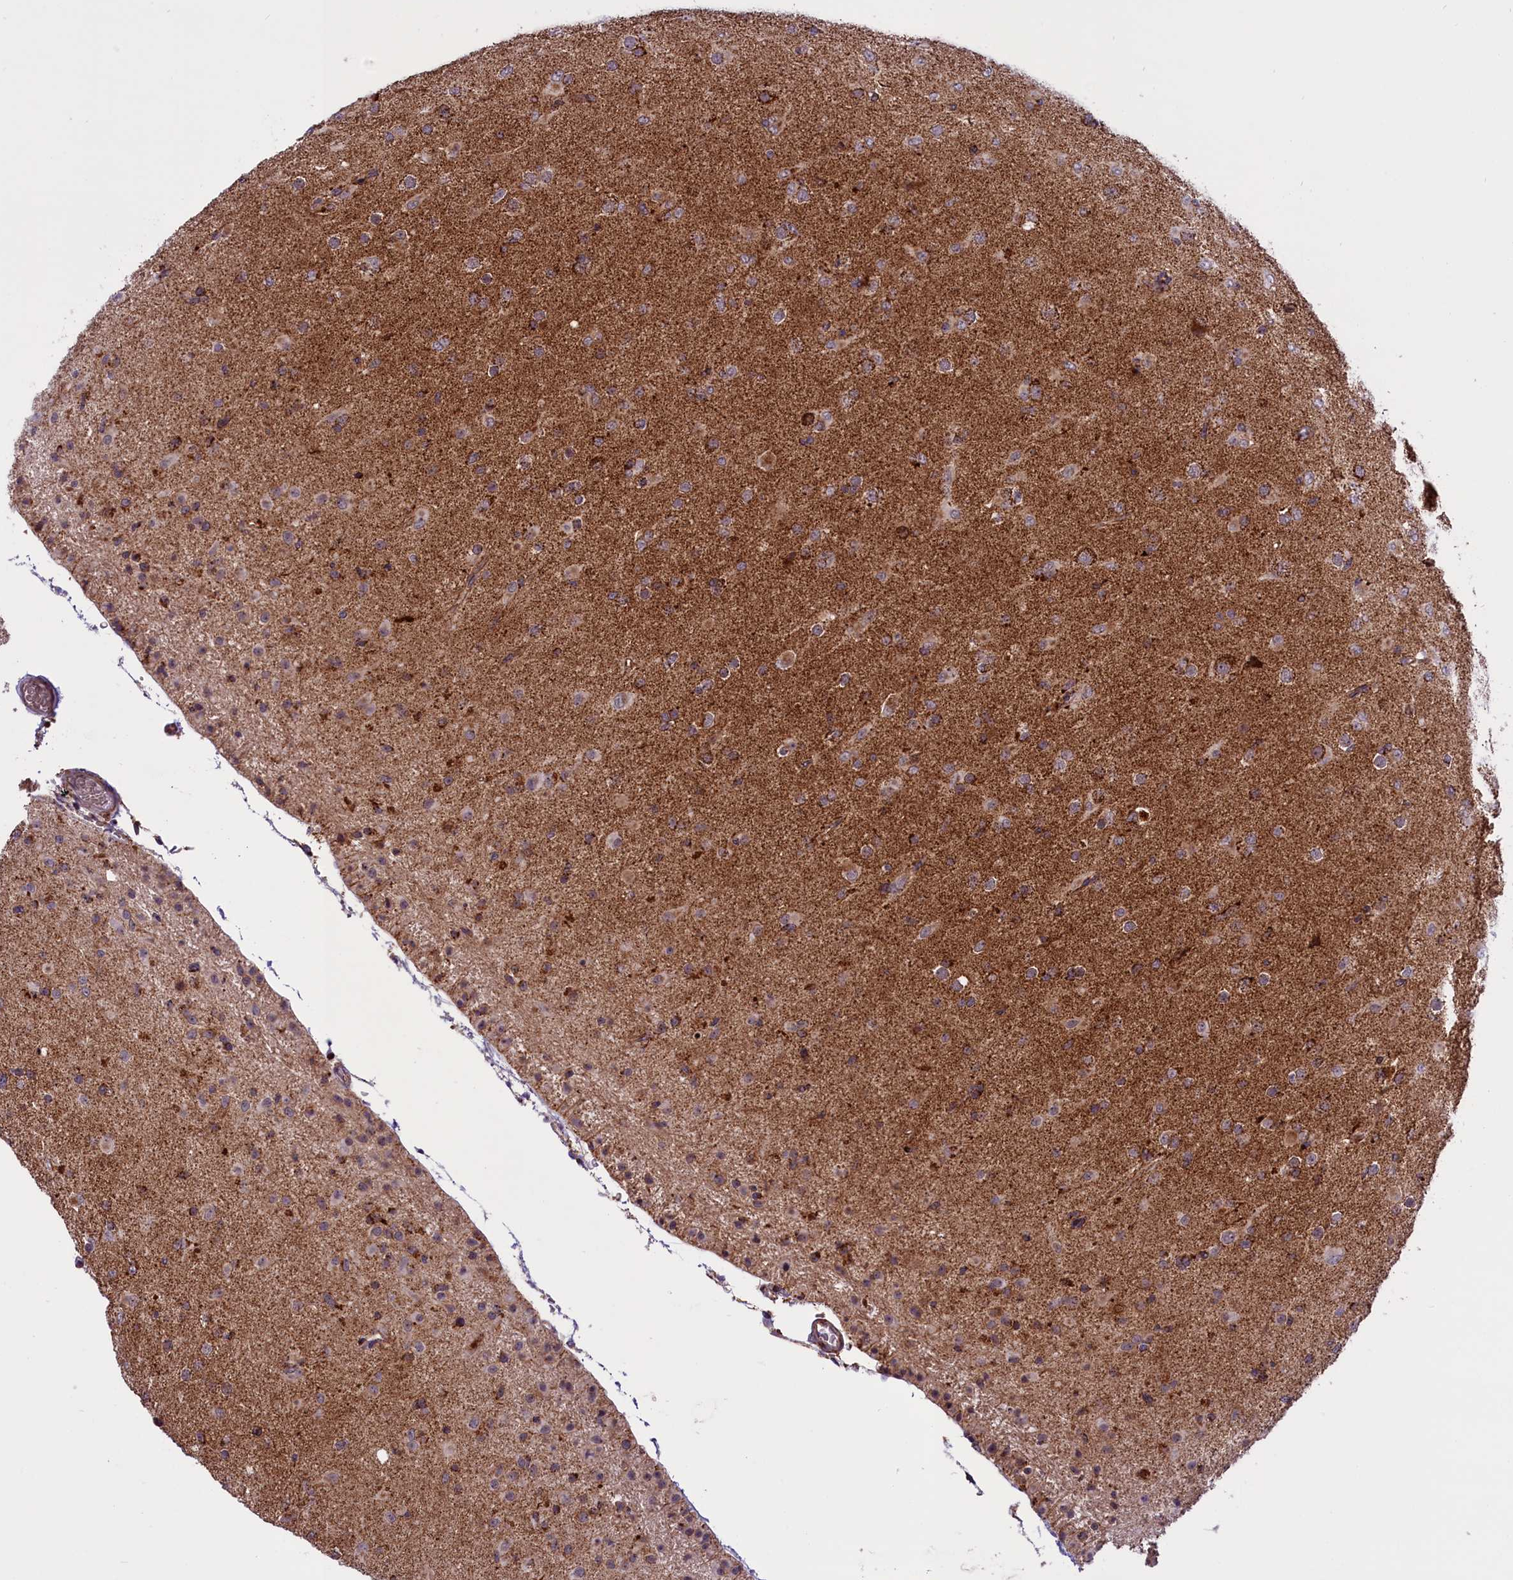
{"staining": {"intensity": "moderate", "quantity": "25%-75%", "location": "cytoplasmic/membranous"}, "tissue": "glioma", "cell_type": "Tumor cells", "image_type": "cancer", "snomed": [{"axis": "morphology", "description": "Glioma, malignant, Low grade"}, {"axis": "topography", "description": "Brain"}], "caption": "An image of human malignant low-grade glioma stained for a protein demonstrates moderate cytoplasmic/membranous brown staining in tumor cells.", "gene": "NDUFS5", "patient": {"sex": "male", "age": 65}}